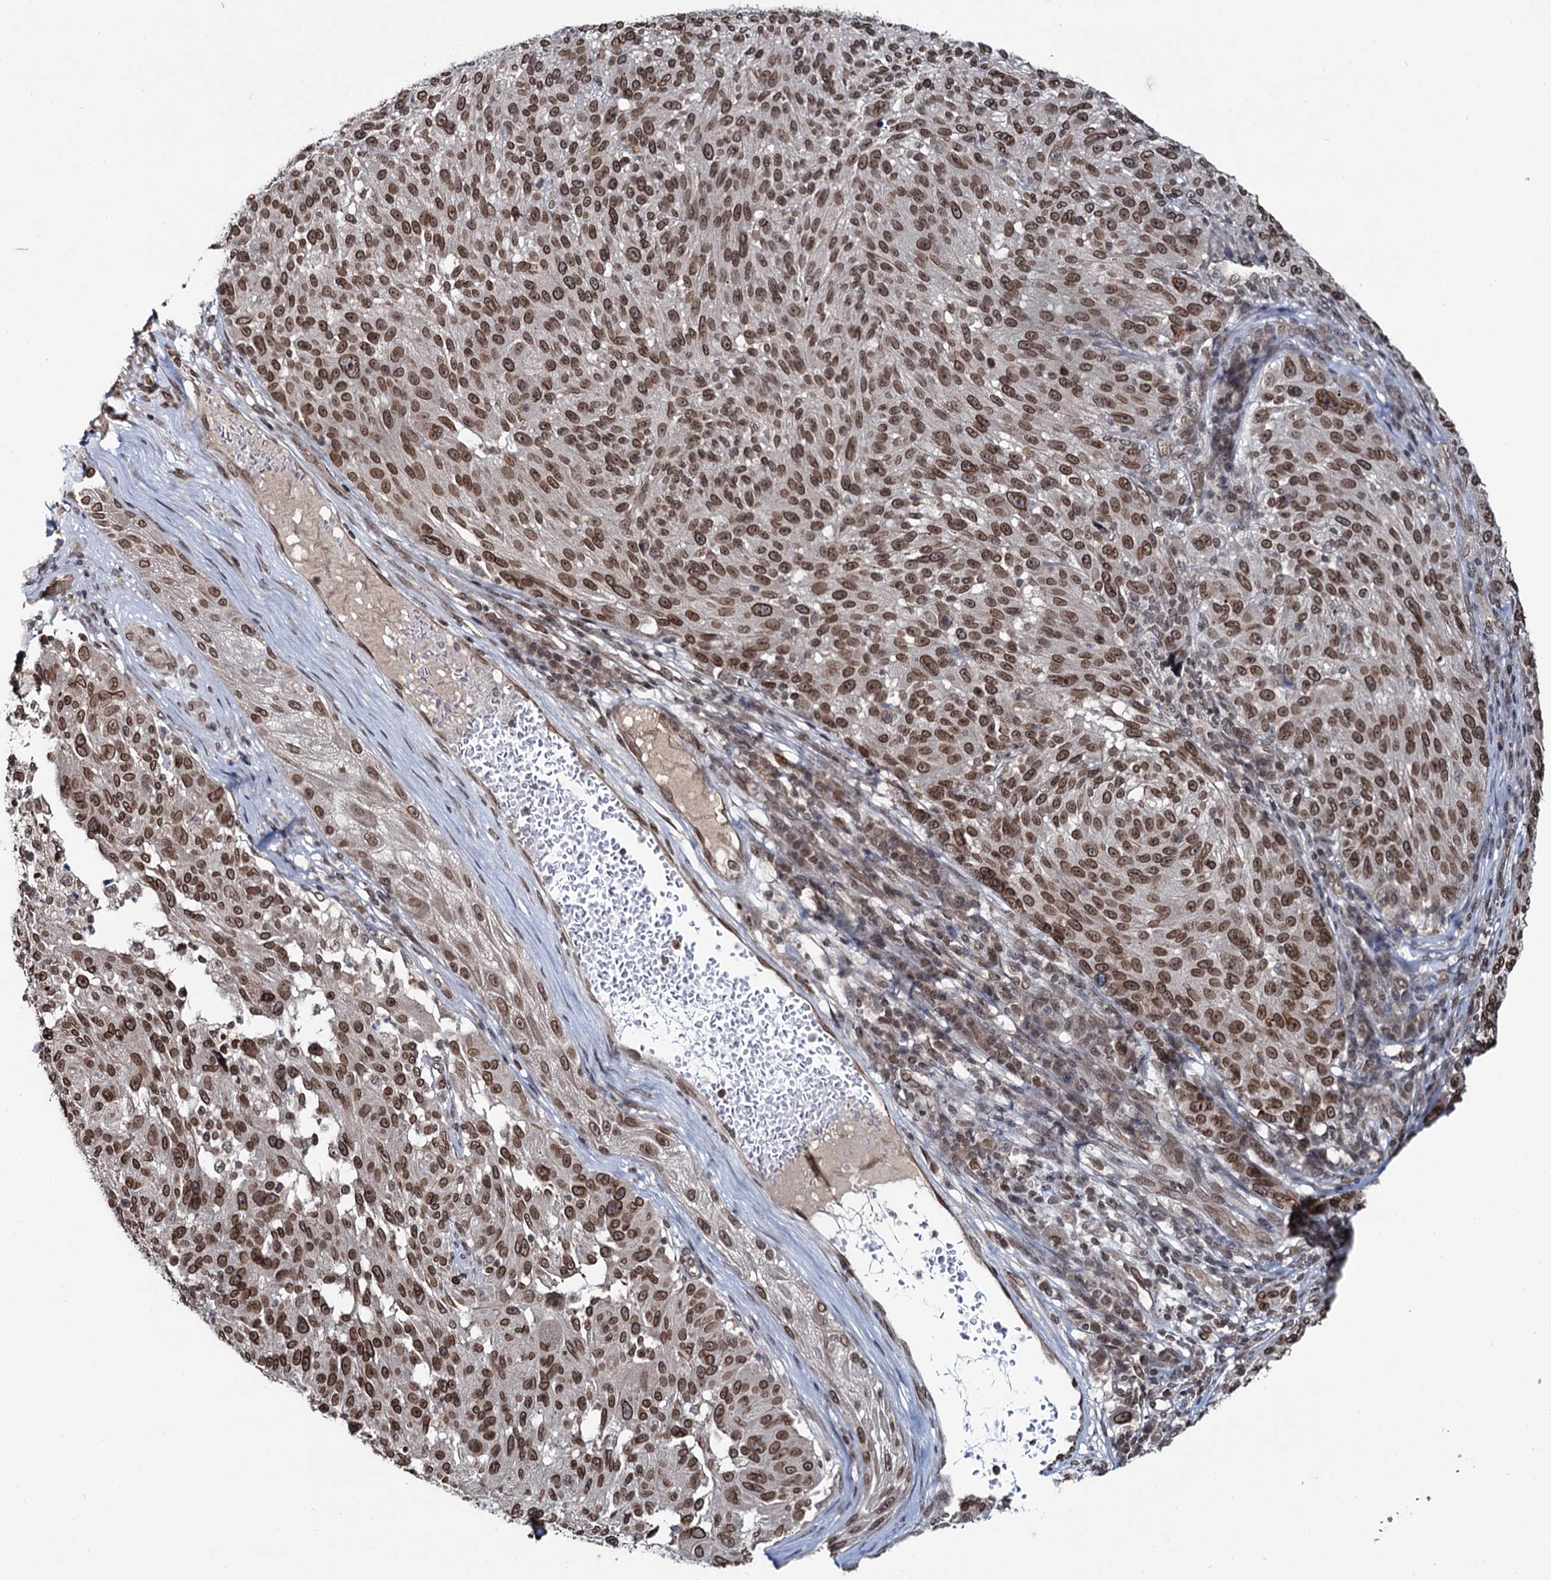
{"staining": {"intensity": "moderate", "quantity": ">75%", "location": "cytoplasmic/membranous,nuclear"}, "tissue": "melanoma", "cell_type": "Tumor cells", "image_type": "cancer", "snomed": [{"axis": "morphology", "description": "Malignant melanoma, NOS"}, {"axis": "topography", "description": "Skin"}], "caption": "Malignant melanoma tissue shows moderate cytoplasmic/membranous and nuclear staining in approximately >75% of tumor cells, visualized by immunohistochemistry. (brown staining indicates protein expression, while blue staining denotes nuclei).", "gene": "RNF6", "patient": {"sex": "male", "age": 53}}